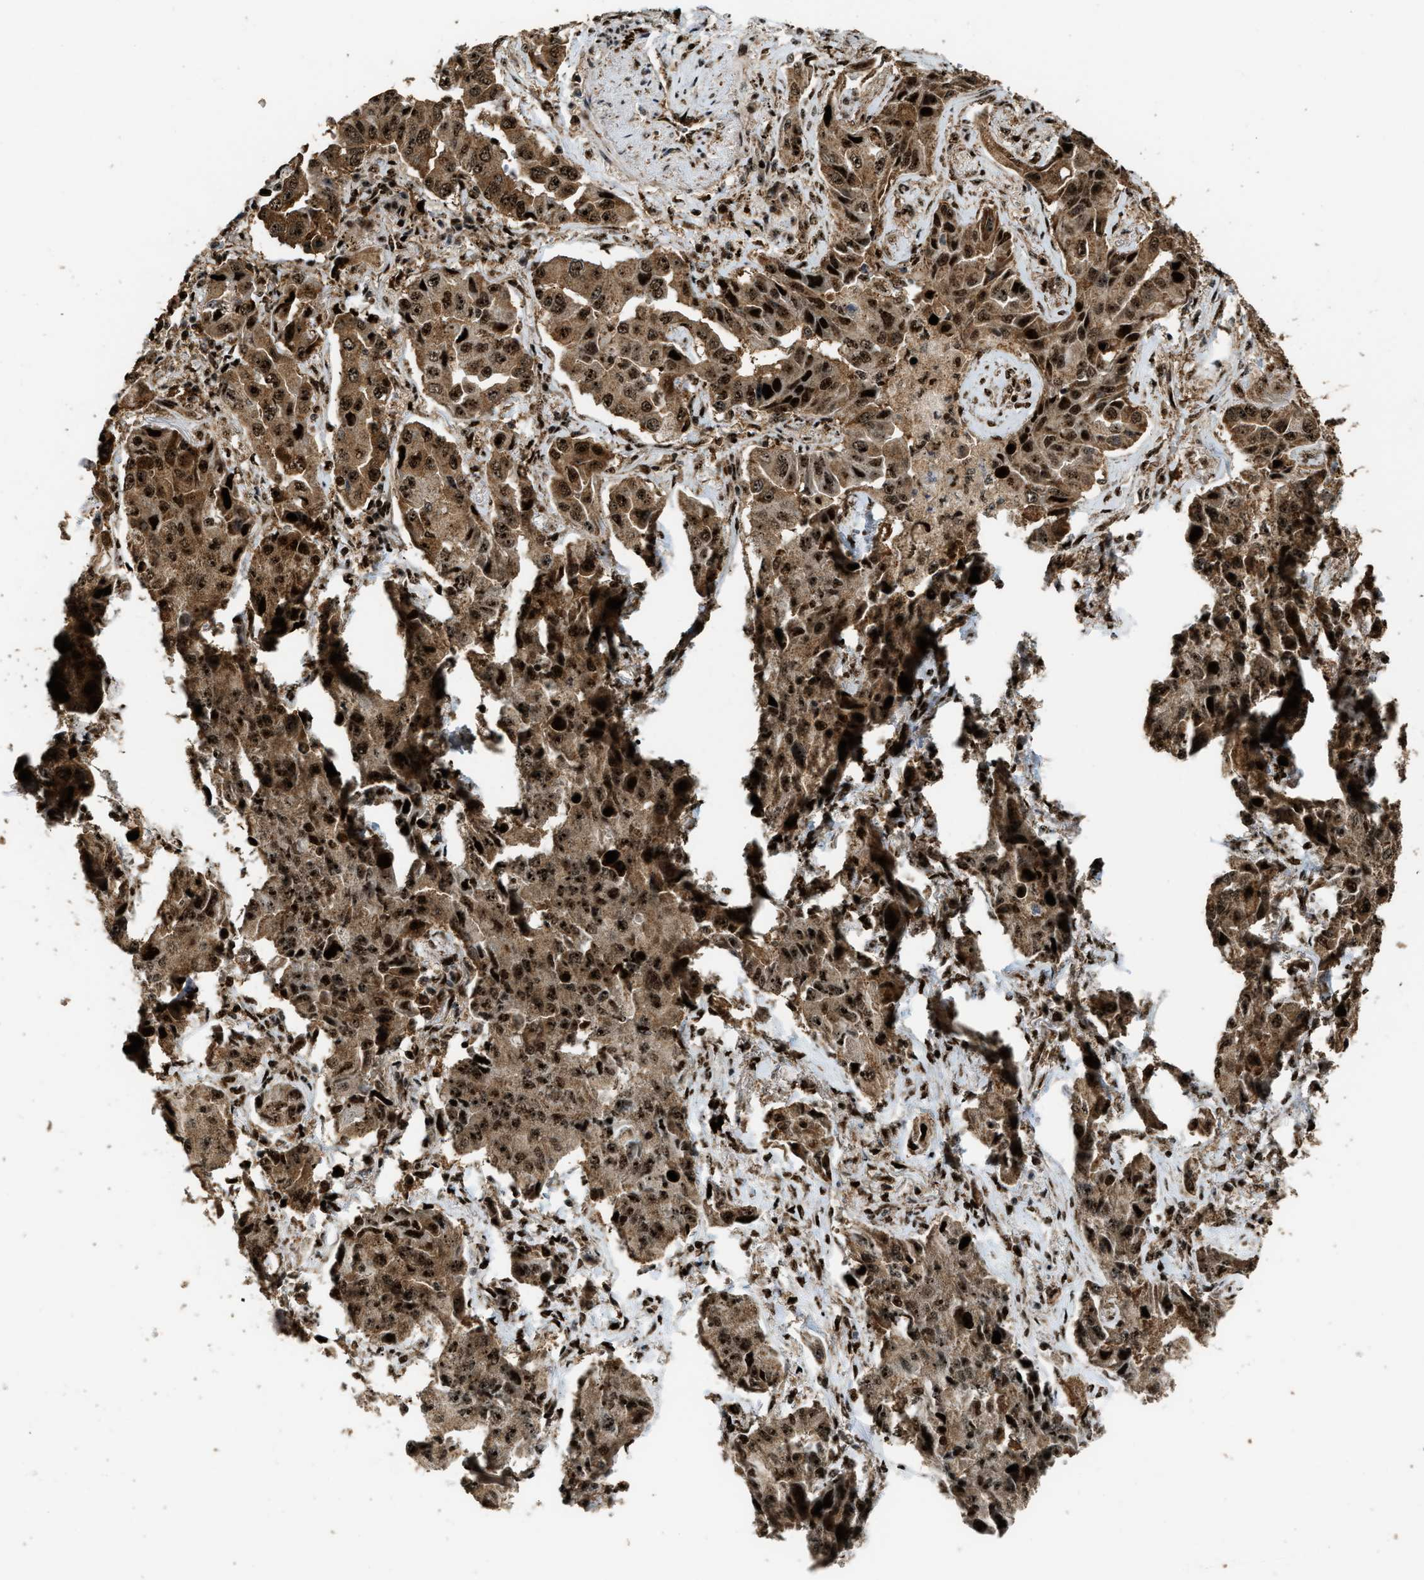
{"staining": {"intensity": "strong", "quantity": ">75%", "location": "cytoplasmic/membranous,nuclear"}, "tissue": "lung cancer", "cell_type": "Tumor cells", "image_type": "cancer", "snomed": [{"axis": "morphology", "description": "Adenocarcinoma, NOS"}, {"axis": "topography", "description": "Lung"}], "caption": "IHC histopathology image of neoplastic tissue: human lung cancer (adenocarcinoma) stained using immunohistochemistry (IHC) displays high levels of strong protein expression localized specifically in the cytoplasmic/membranous and nuclear of tumor cells, appearing as a cytoplasmic/membranous and nuclear brown color.", "gene": "ZNF687", "patient": {"sex": "female", "age": 65}}